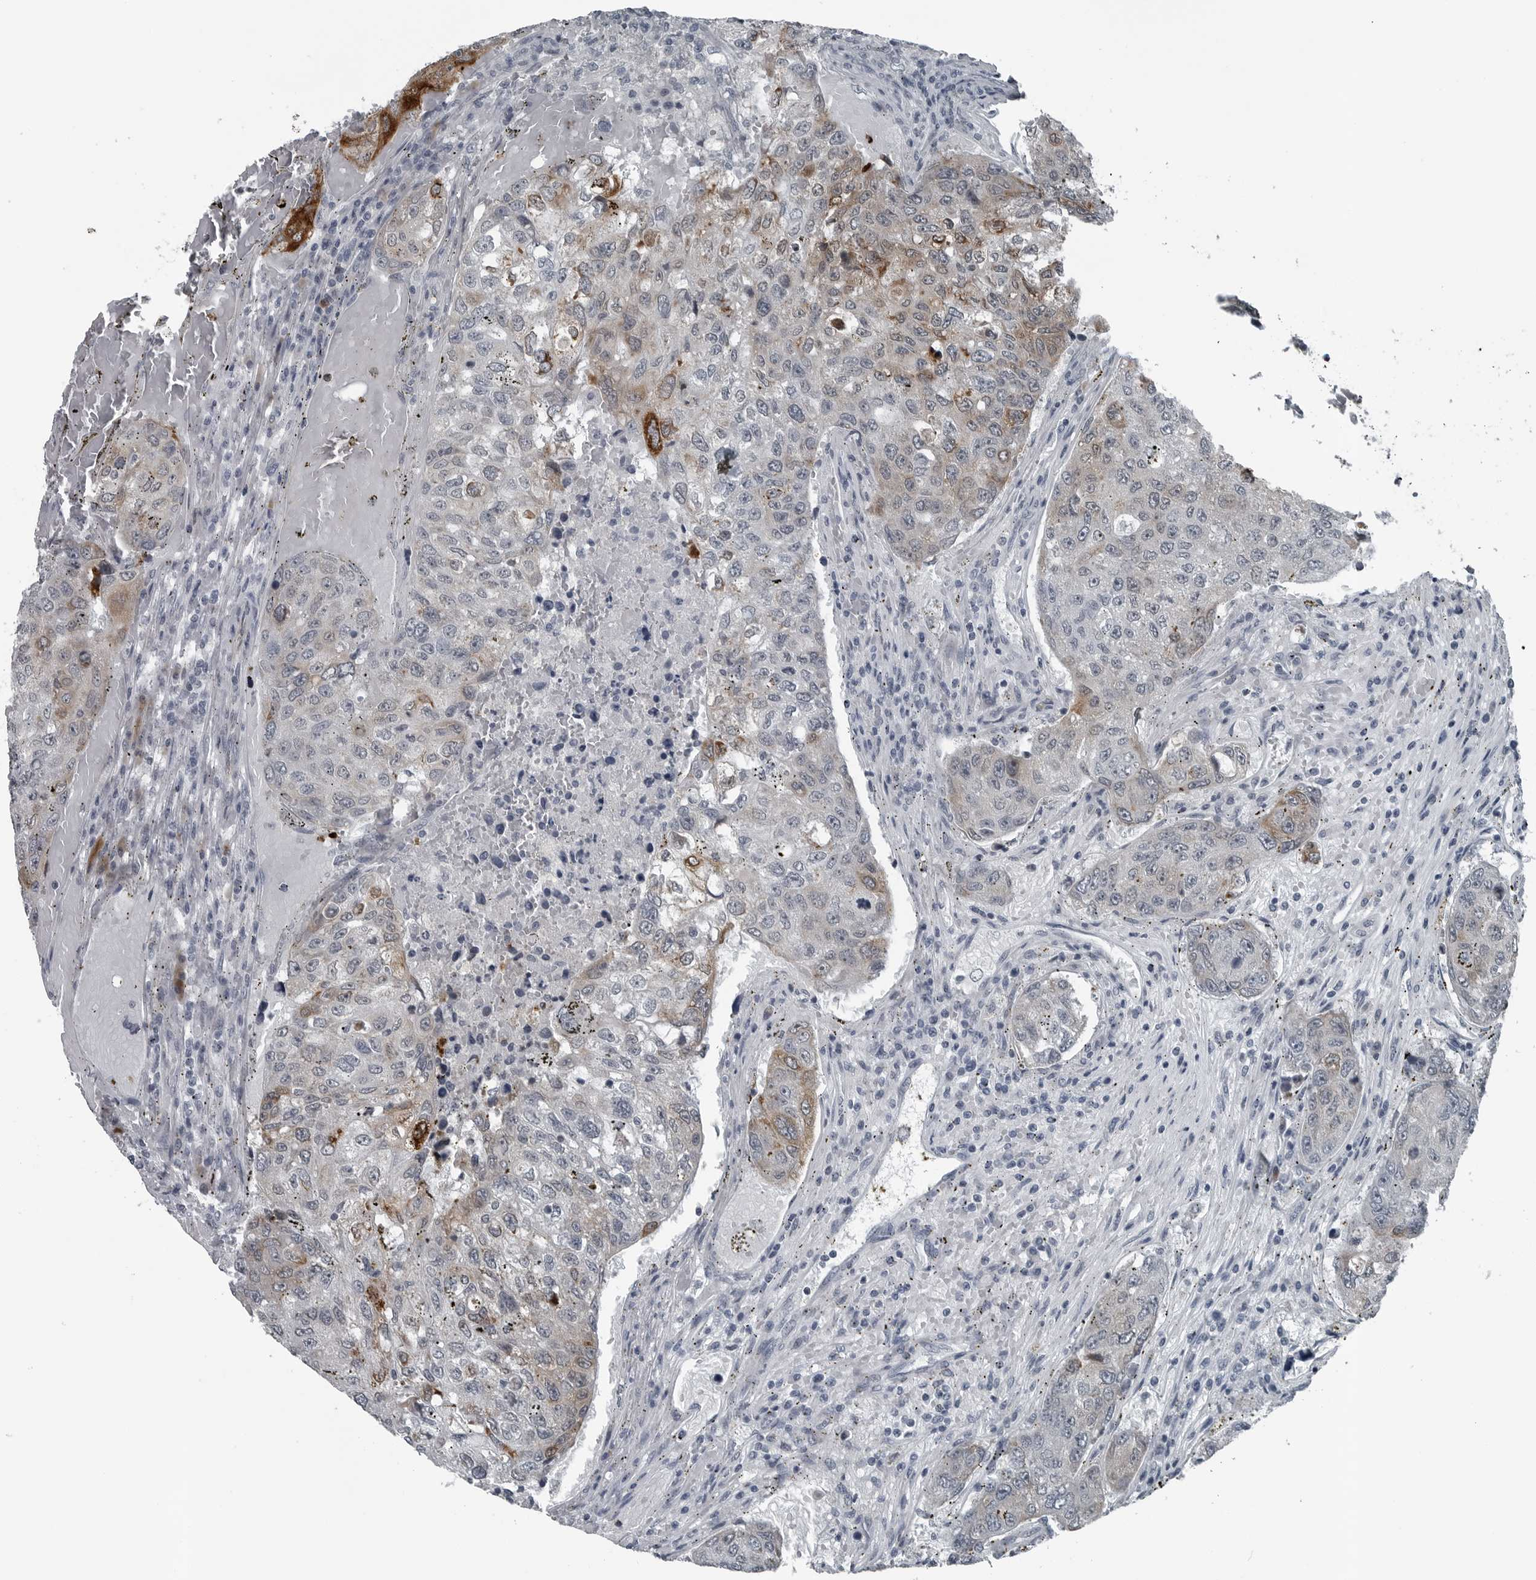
{"staining": {"intensity": "moderate", "quantity": "25%-75%", "location": "cytoplasmic/membranous"}, "tissue": "urothelial cancer", "cell_type": "Tumor cells", "image_type": "cancer", "snomed": [{"axis": "morphology", "description": "Urothelial carcinoma, High grade"}, {"axis": "topography", "description": "Lymph node"}, {"axis": "topography", "description": "Urinary bladder"}], "caption": "Protein staining of urothelial carcinoma (high-grade) tissue shows moderate cytoplasmic/membranous positivity in approximately 25%-75% of tumor cells.", "gene": "DNAAF11", "patient": {"sex": "male", "age": 51}}